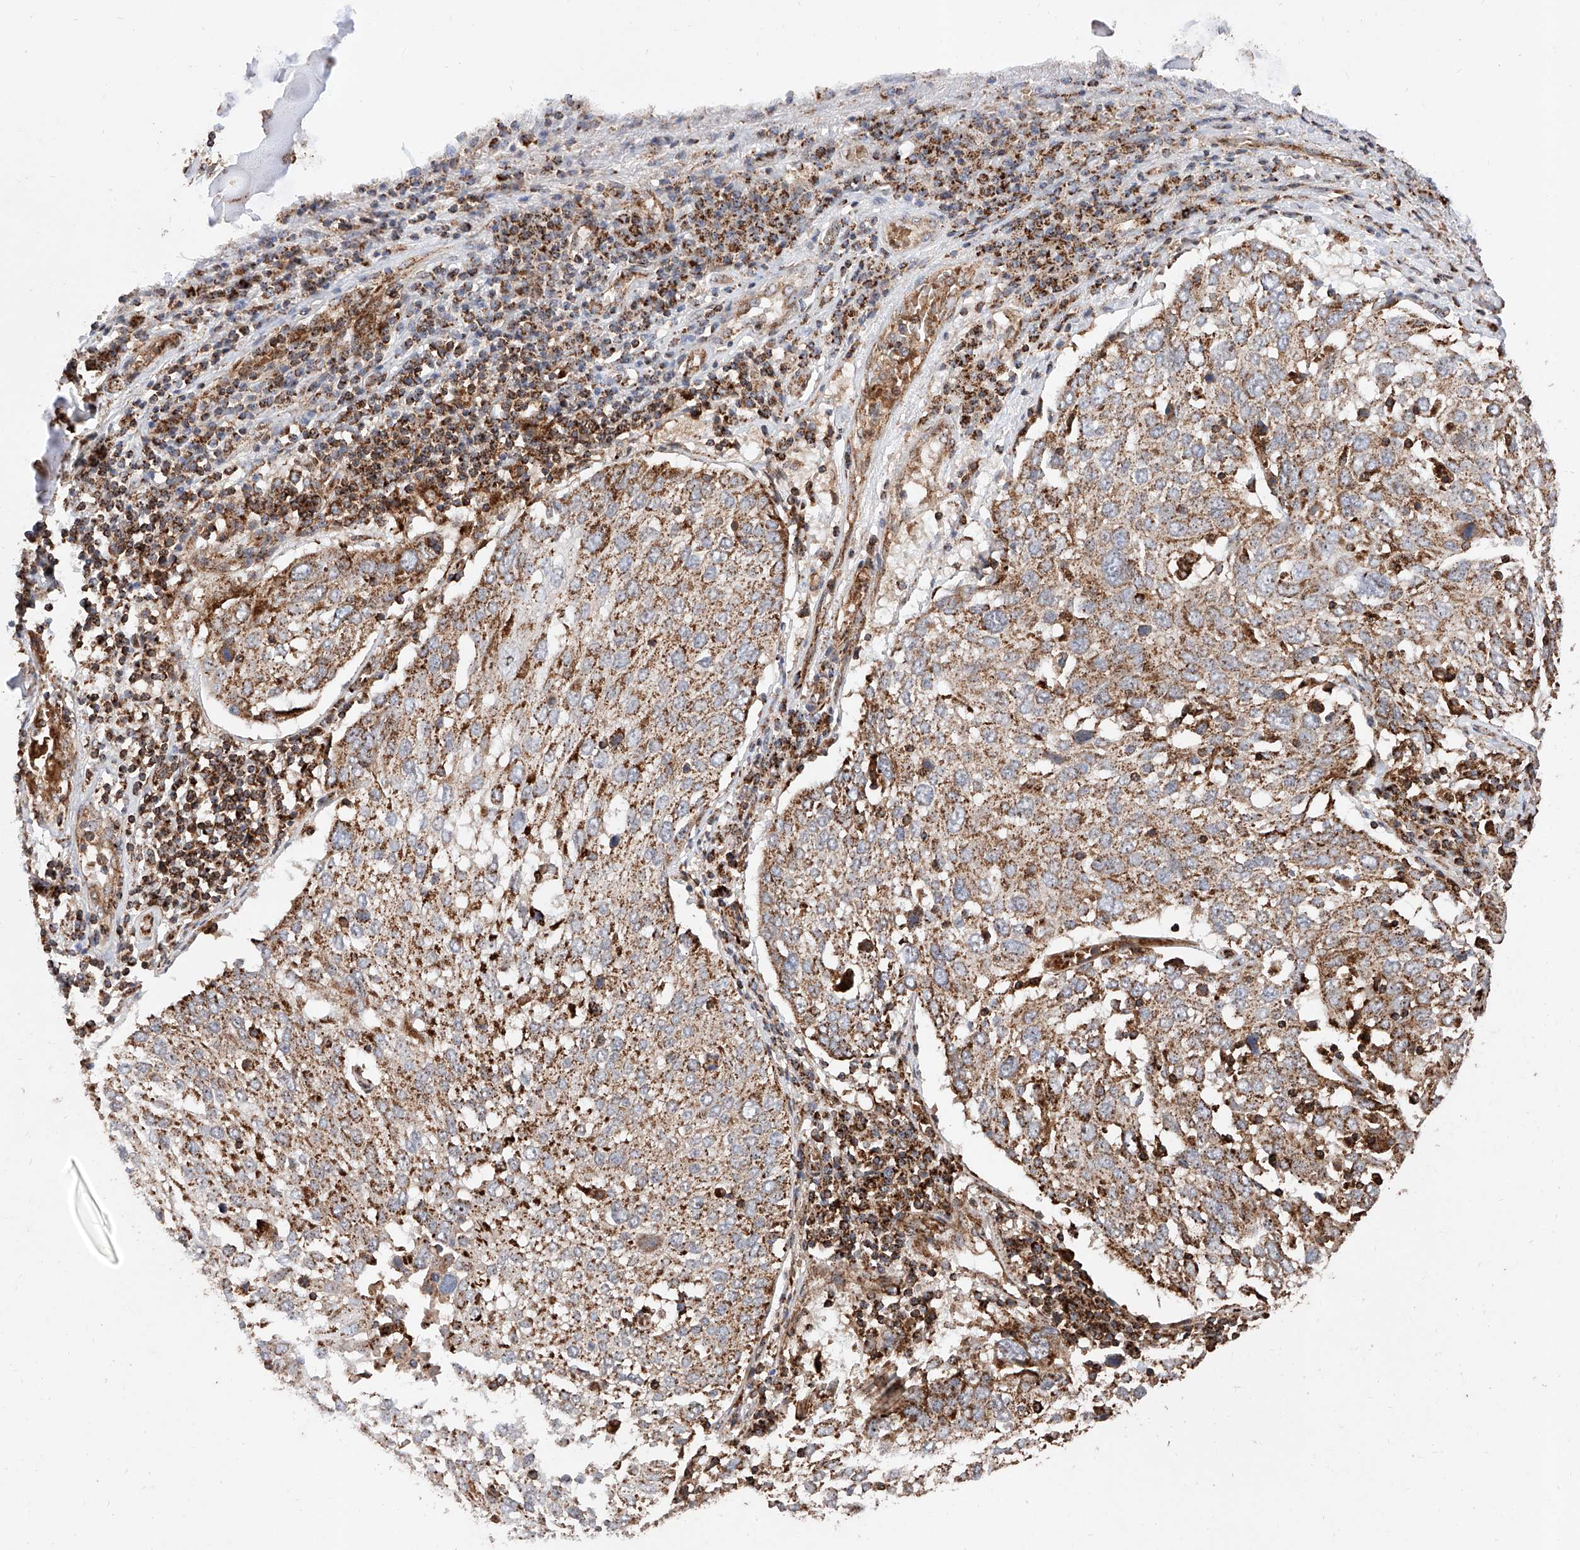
{"staining": {"intensity": "moderate", "quantity": ">75%", "location": "cytoplasmic/membranous"}, "tissue": "lung cancer", "cell_type": "Tumor cells", "image_type": "cancer", "snomed": [{"axis": "morphology", "description": "Squamous cell carcinoma, NOS"}, {"axis": "topography", "description": "Lung"}], "caption": "There is medium levels of moderate cytoplasmic/membranous expression in tumor cells of lung squamous cell carcinoma, as demonstrated by immunohistochemical staining (brown color).", "gene": "PISD", "patient": {"sex": "male", "age": 65}}